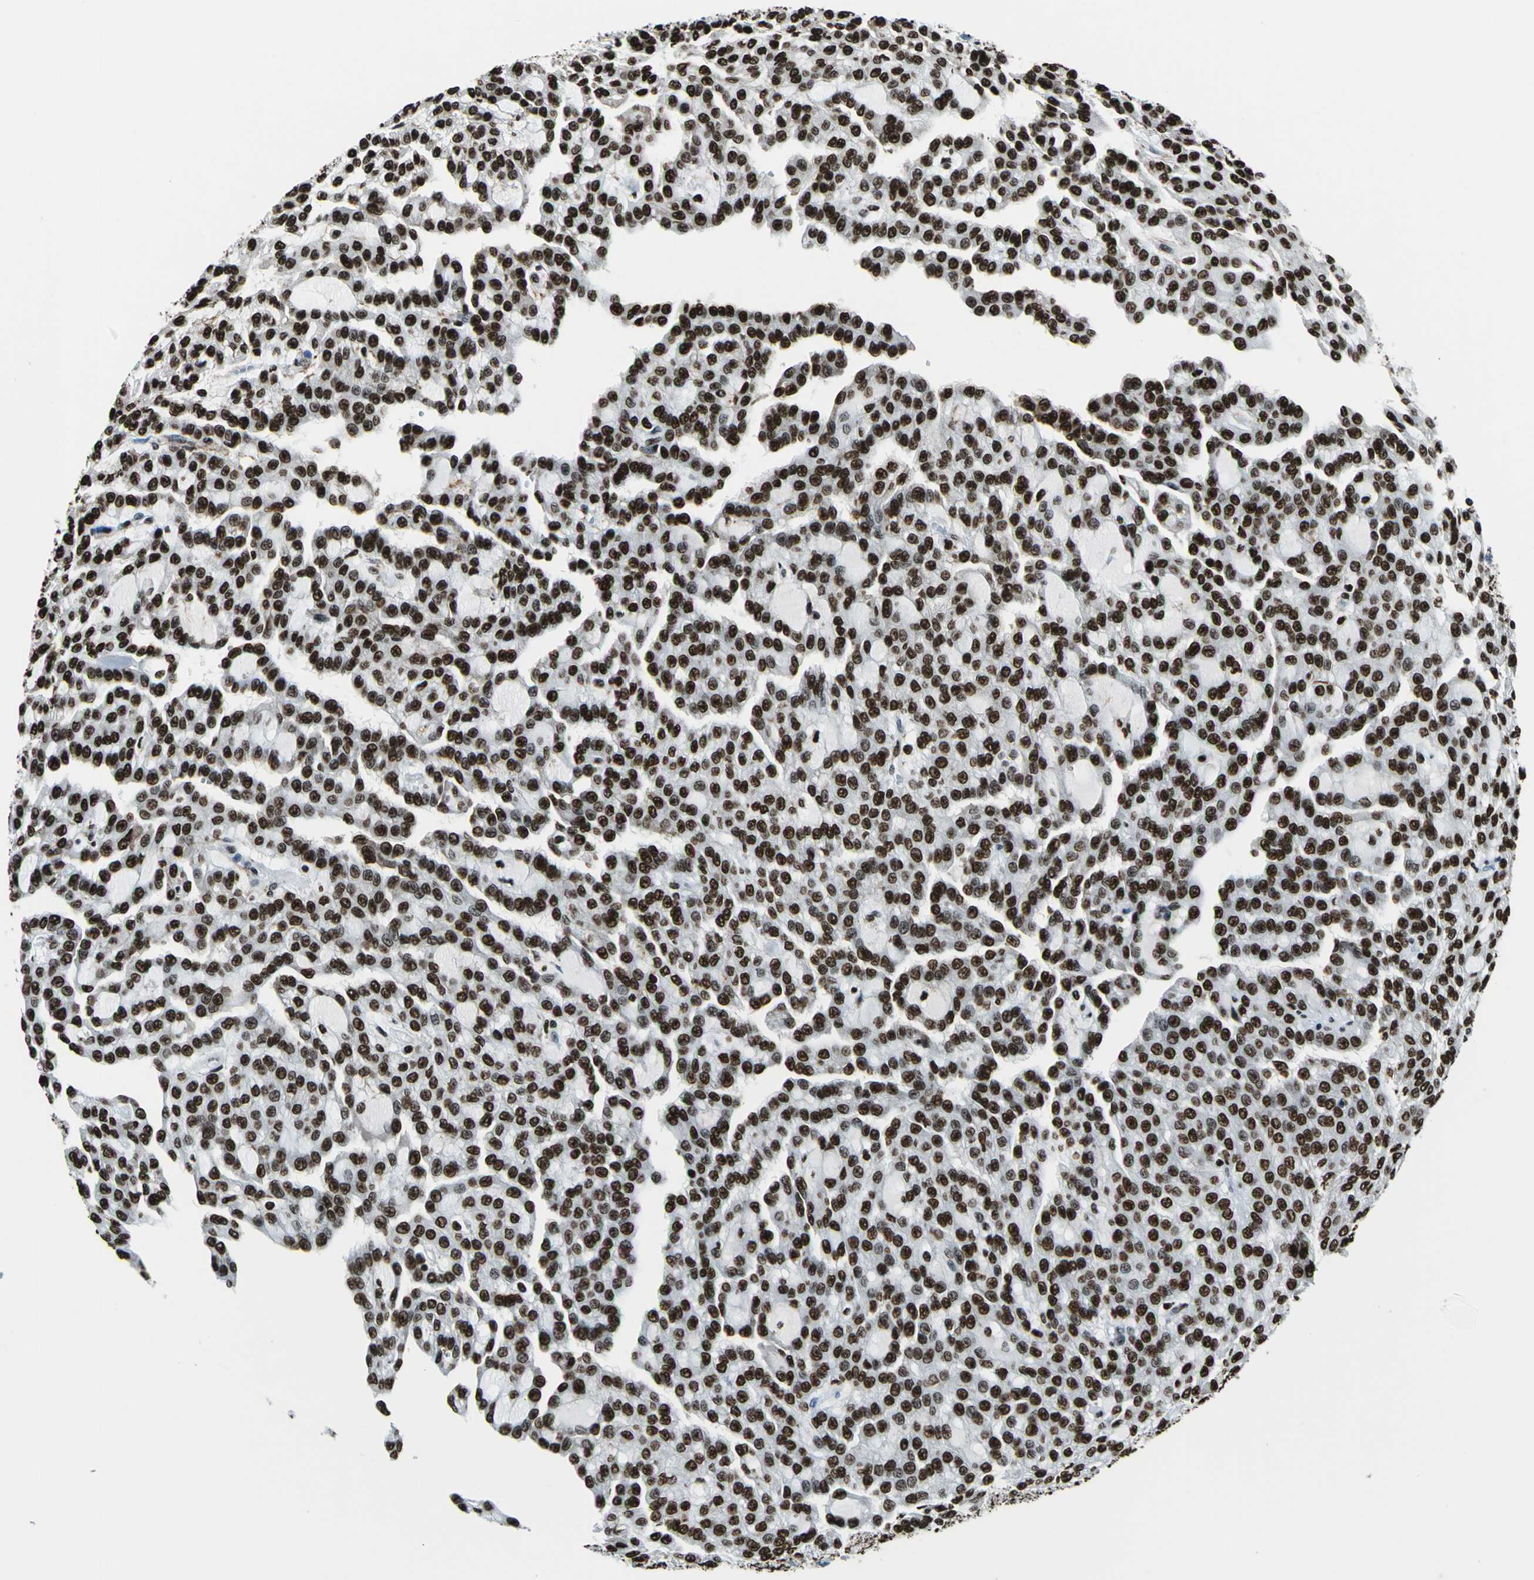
{"staining": {"intensity": "strong", "quantity": ">75%", "location": "nuclear"}, "tissue": "renal cancer", "cell_type": "Tumor cells", "image_type": "cancer", "snomed": [{"axis": "morphology", "description": "Adenocarcinoma, NOS"}, {"axis": "topography", "description": "Kidney"}], "caption": "Immunohistochemistry (IHC) (DAB (3,3'-diaminobenzidine)) staining of renal adenocarcinoma displays strong nuclear protein expression in about >75% of tumor cells. Nuclei are stained in blue.", "gene": "APEX1", "patient": {"sex": "male", "age": 63}}